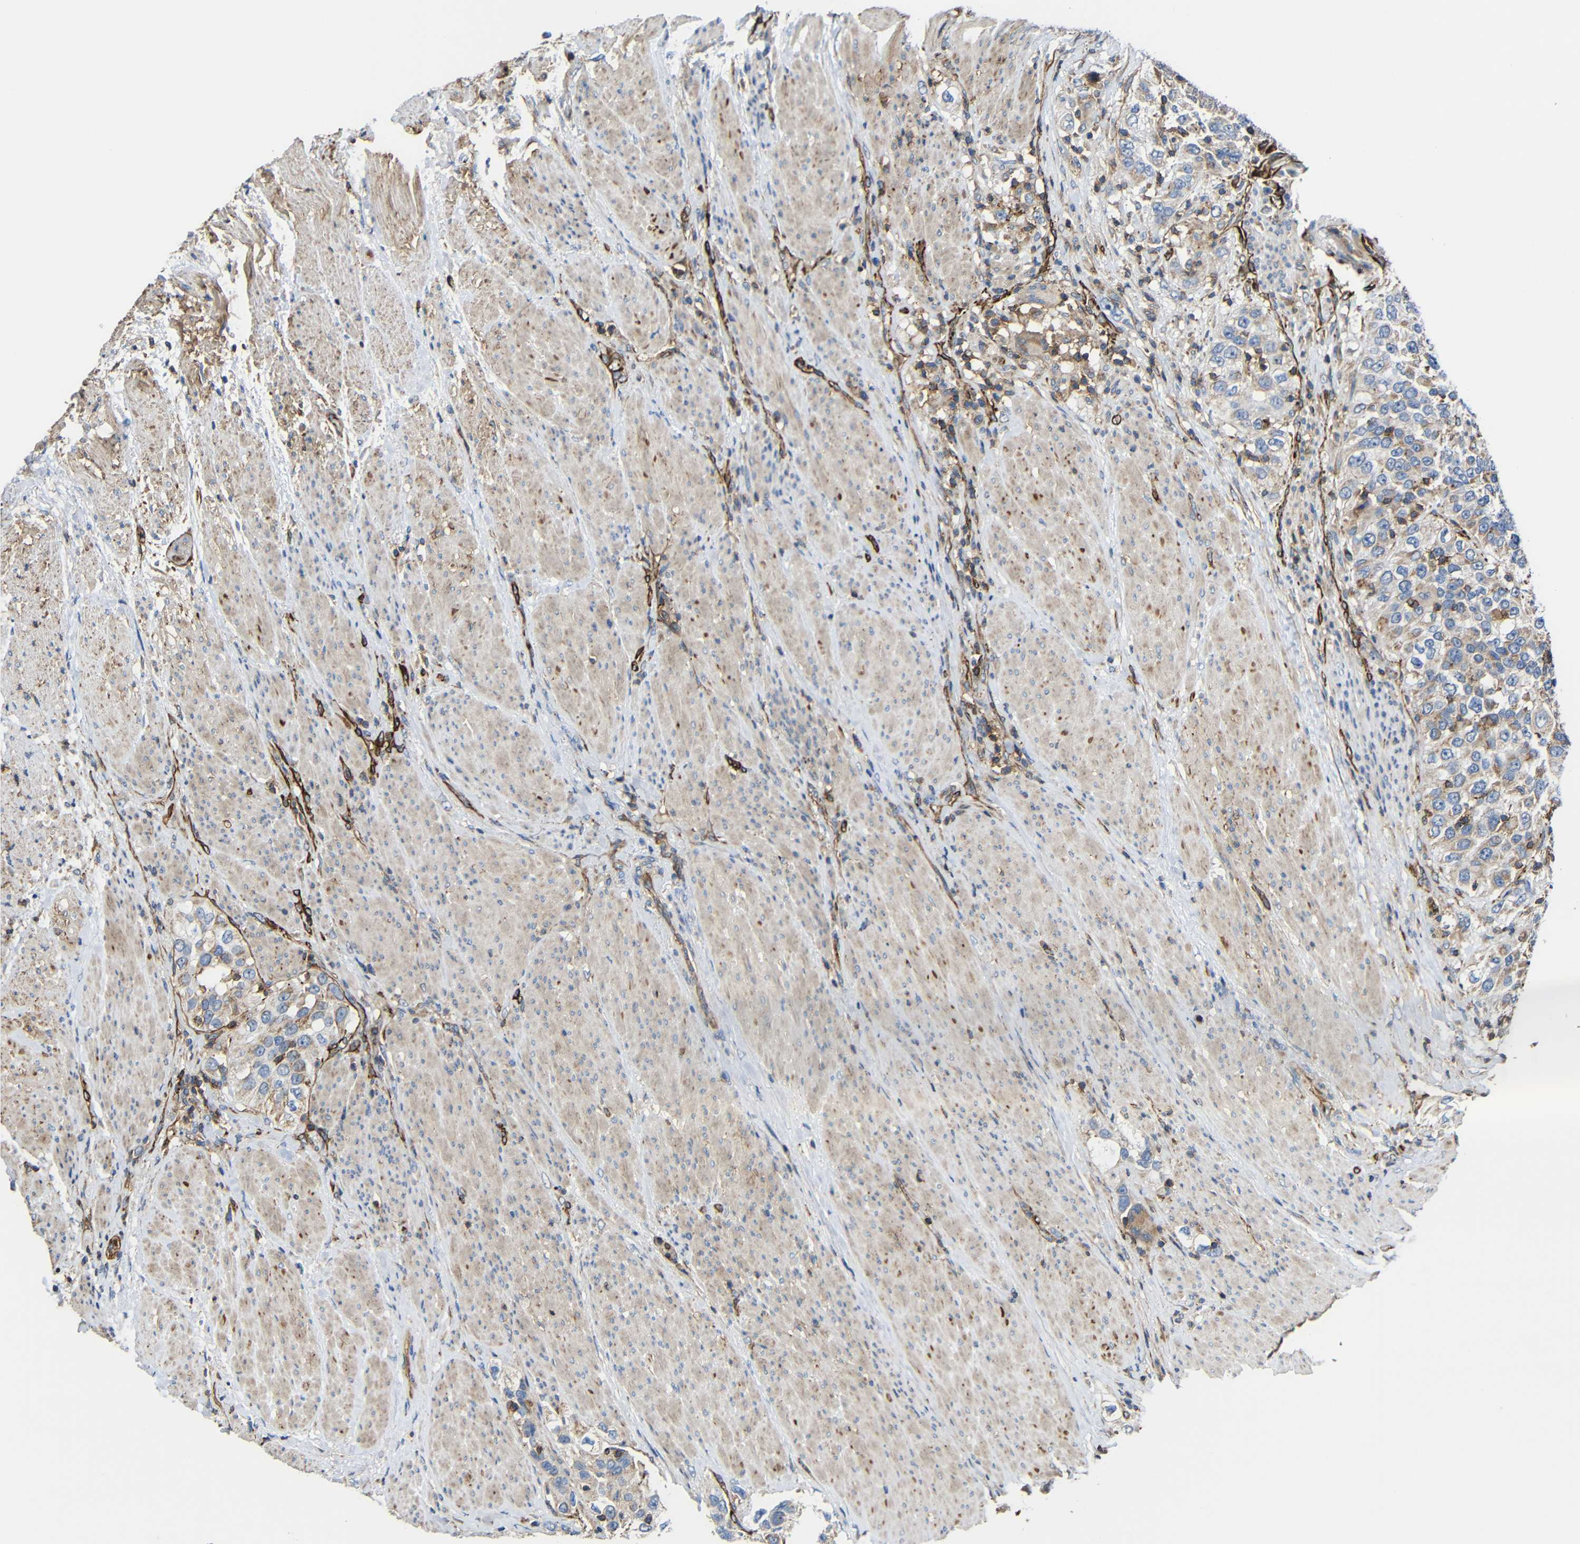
{"staining": {"intensity": "weak", "quantity": ">75%", "location": "cytoplasmic/membranous"}, "tissue": "urothelial cancer", "cell_type": "Tumor cells", "image_type": "cancer", "snomed": [{"axis": "morphology", "description": "Urothelial carcinoma, High grade"}, {"axis": "topography", "description": "Urinary bladder"}], "caption": "Immunohistochemical staining of high-grade urothelial carcinoma shows weak cytoplasmic/membranous protein positivity in approximately >75% of tumor cells. The staining was performed using DAB to visualize the protein expression in brown, while the nuclei were stained in blue with hematoxylin (Magnification: 20x).", "gene": "IGSF10", "patient": {"sex": "female", "age": 80}}